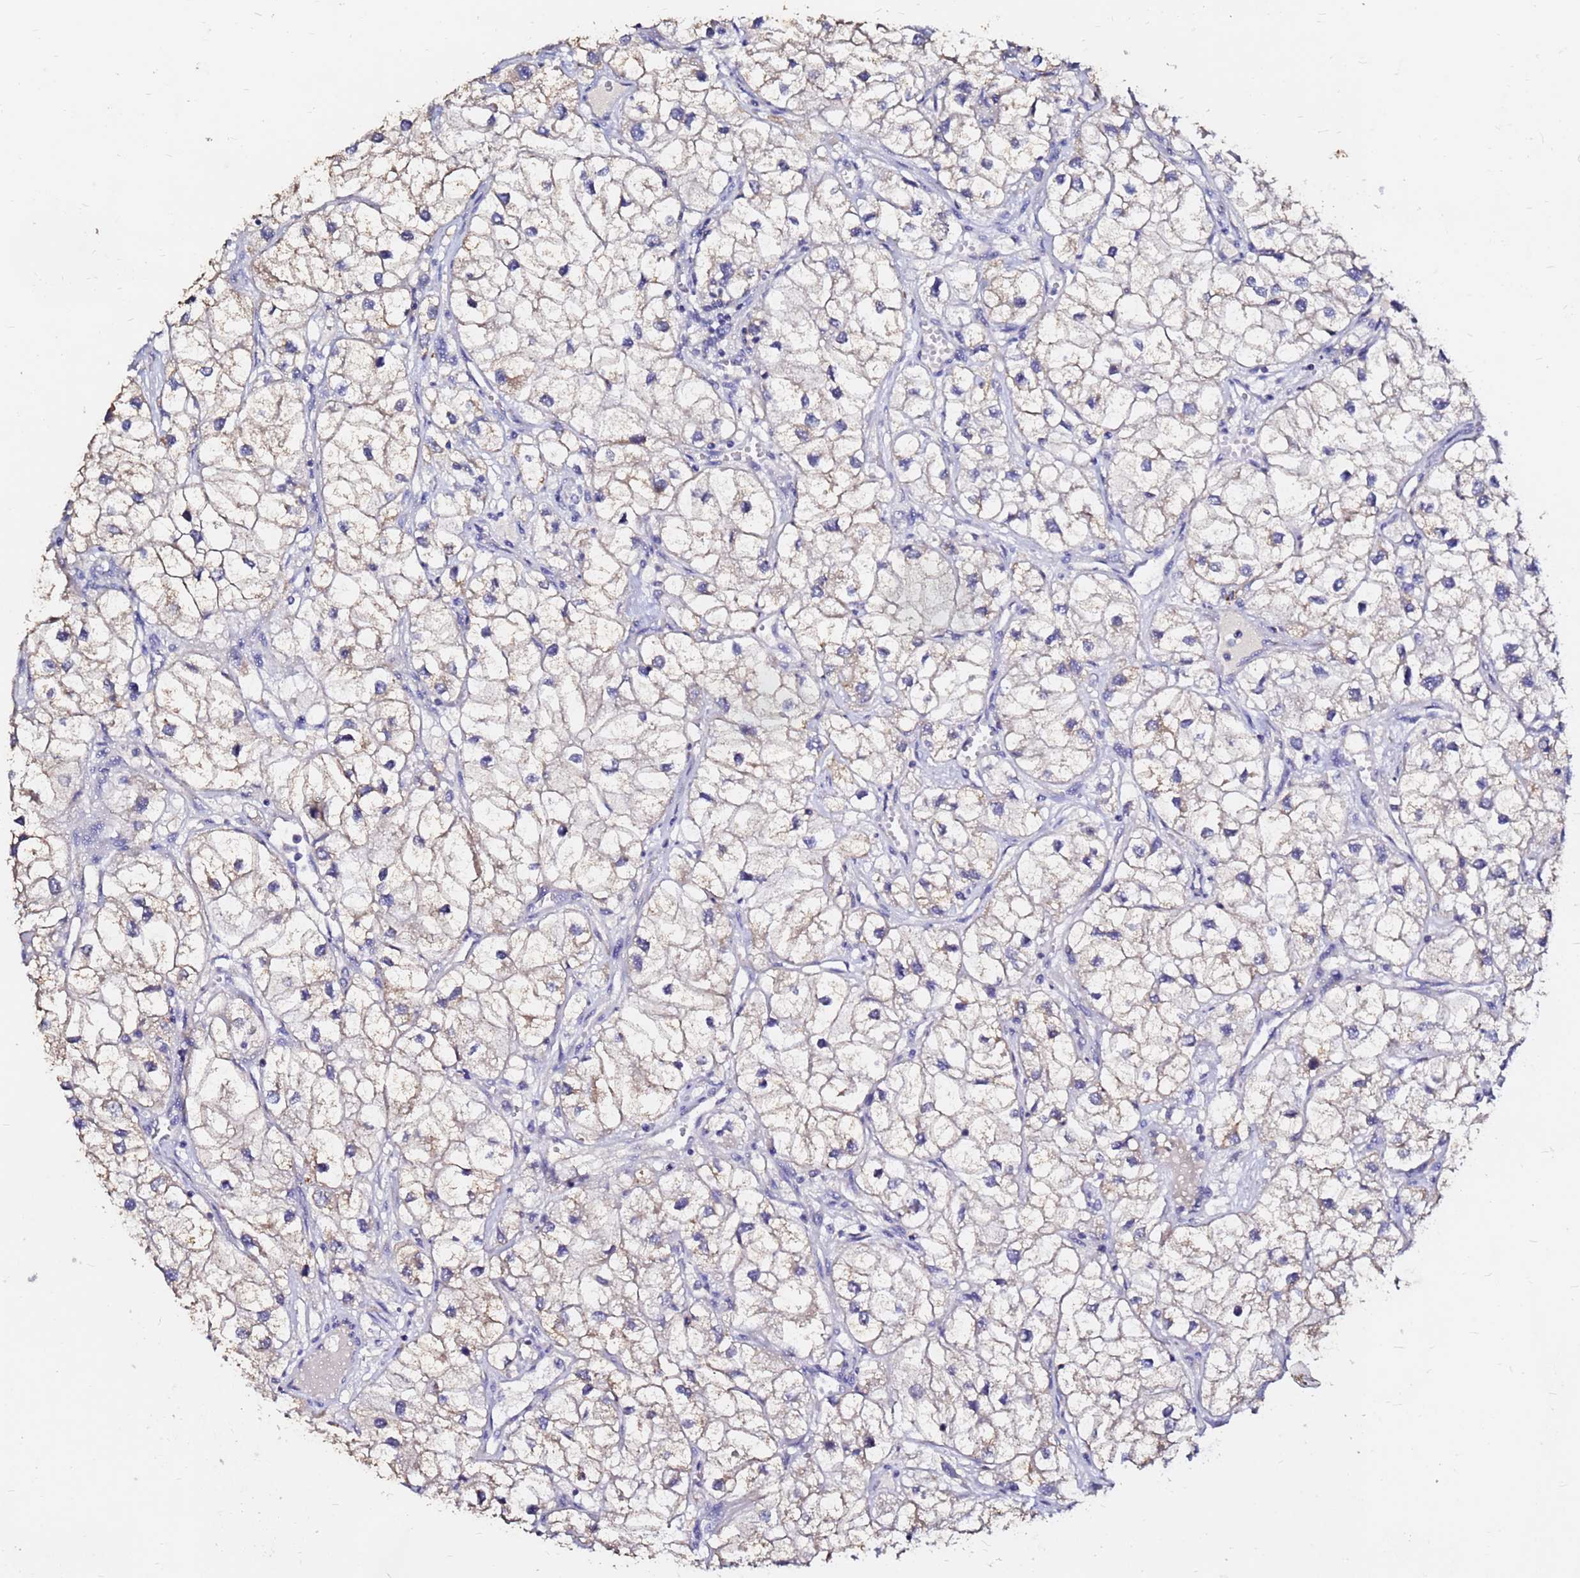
{"staining": {"intensity": "weak", "quantity": "<25%", "location": "cytoplasmic/membranous"}, "tissue": "renal cancer", "cell_type": "Tumor cells", "image_type": "cancer", "snomed": [{"axis": "morphology", "description": "Adenocarcinoma, NOS"}, {"axis": "topography", "description": "Kidney"}], "caption": "Renal cancer stained for a protein using immunohistochemistry displays no staining tumor cells.", "gene": "FAM183A", "patient": {"sex": "male", "age": 59}}